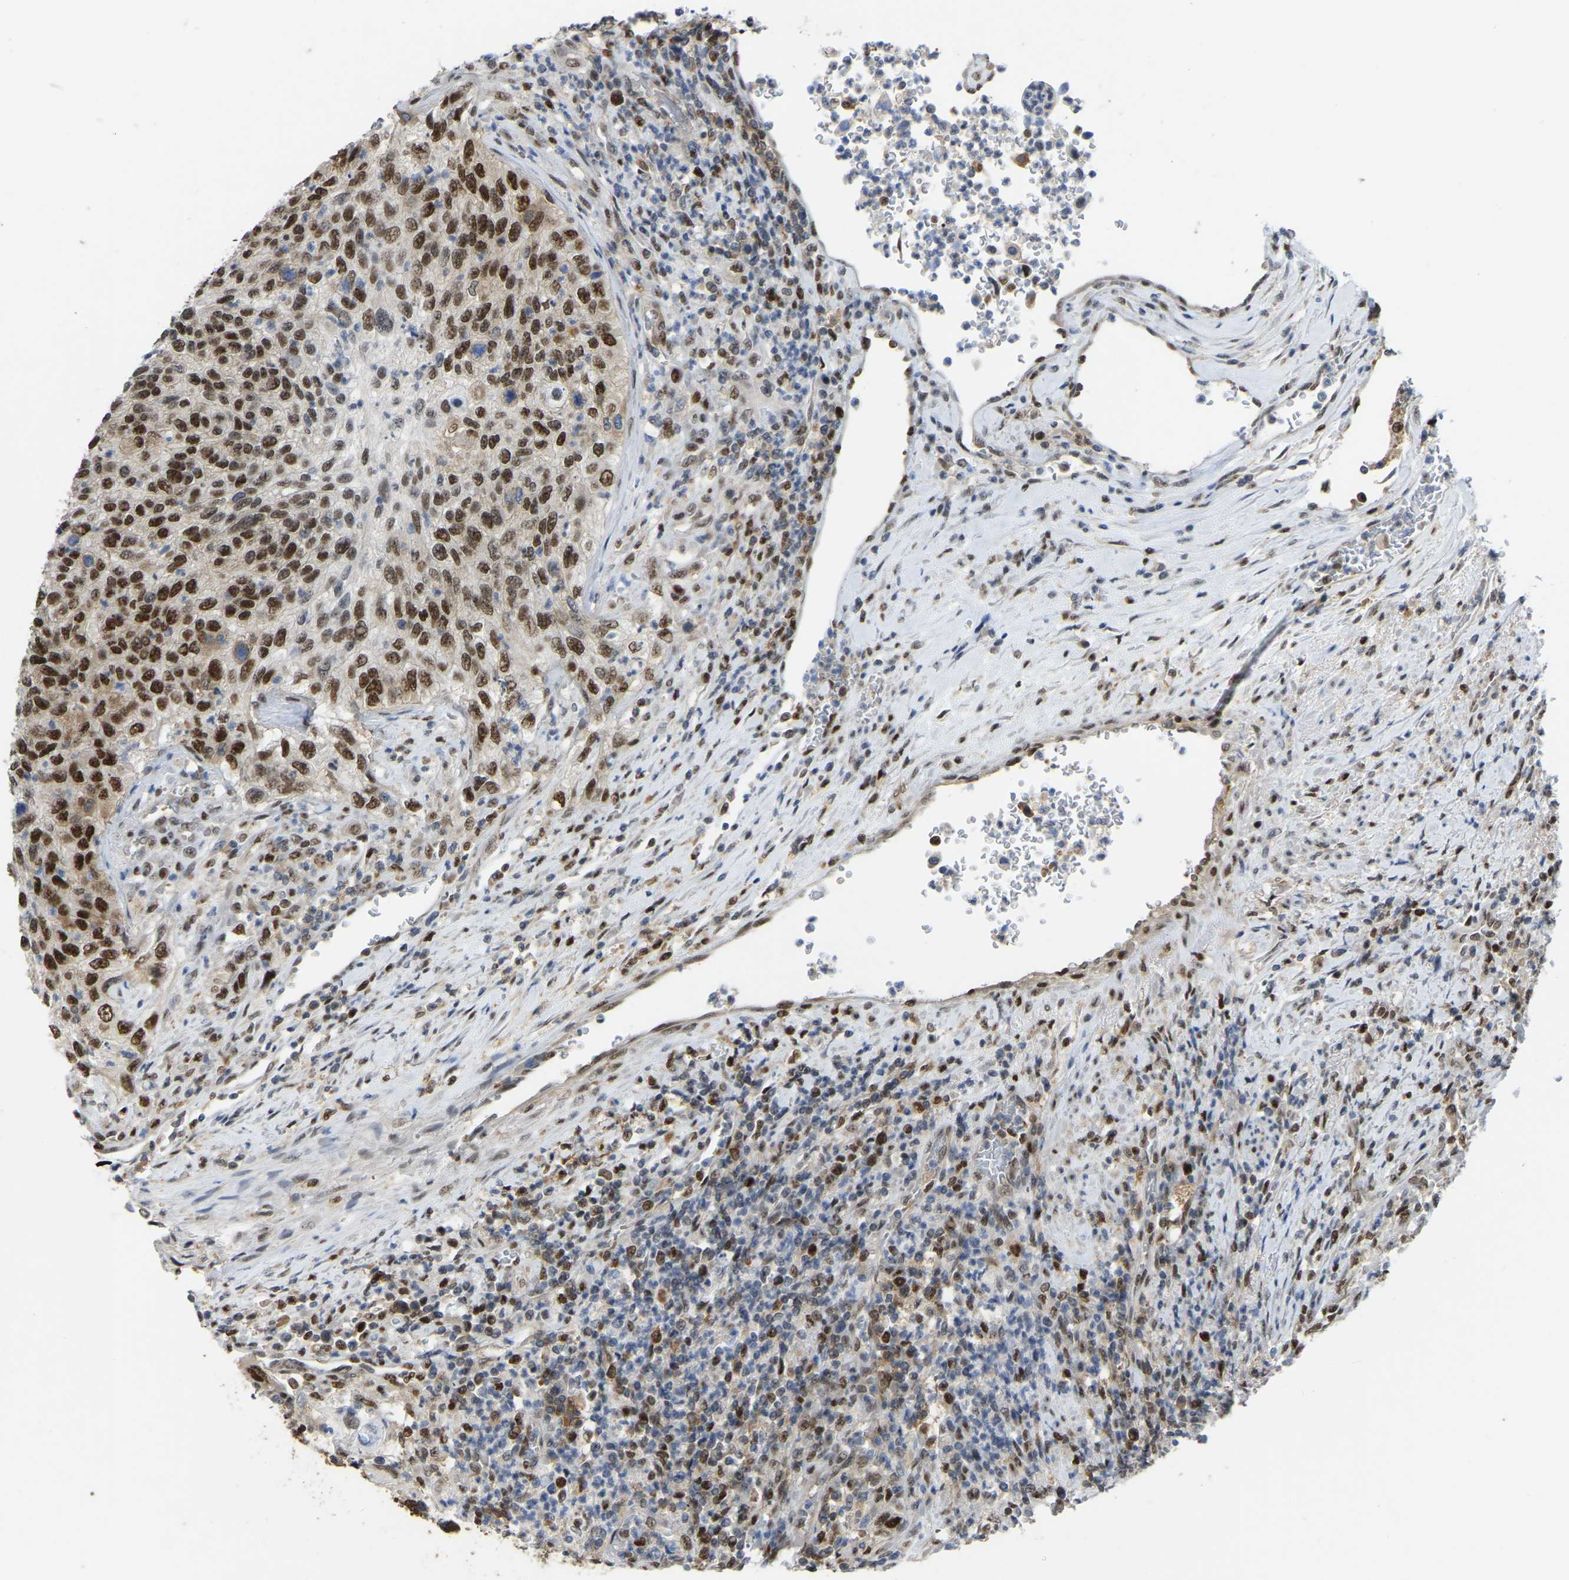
{"staining": {"intensity": "strong", "quantity": ">75%", "location": "nuclear"}, "tissue": "urothelial cancer", "cell_type": "Tumor cells", "image_type": "cancer", "snomed": [{"axis": "morphology", "description": "Urothelial carcinoma, High grade"}, {"axis": "topography", "description": "Urinary bladder"}], "caption": "Human urothelial cancer stained with a brown dye displays strong nuclear positive expression in about >75% of tumor cells.", "gene": "KLRG2", "patient": {"sex": "female", "age": 60}}